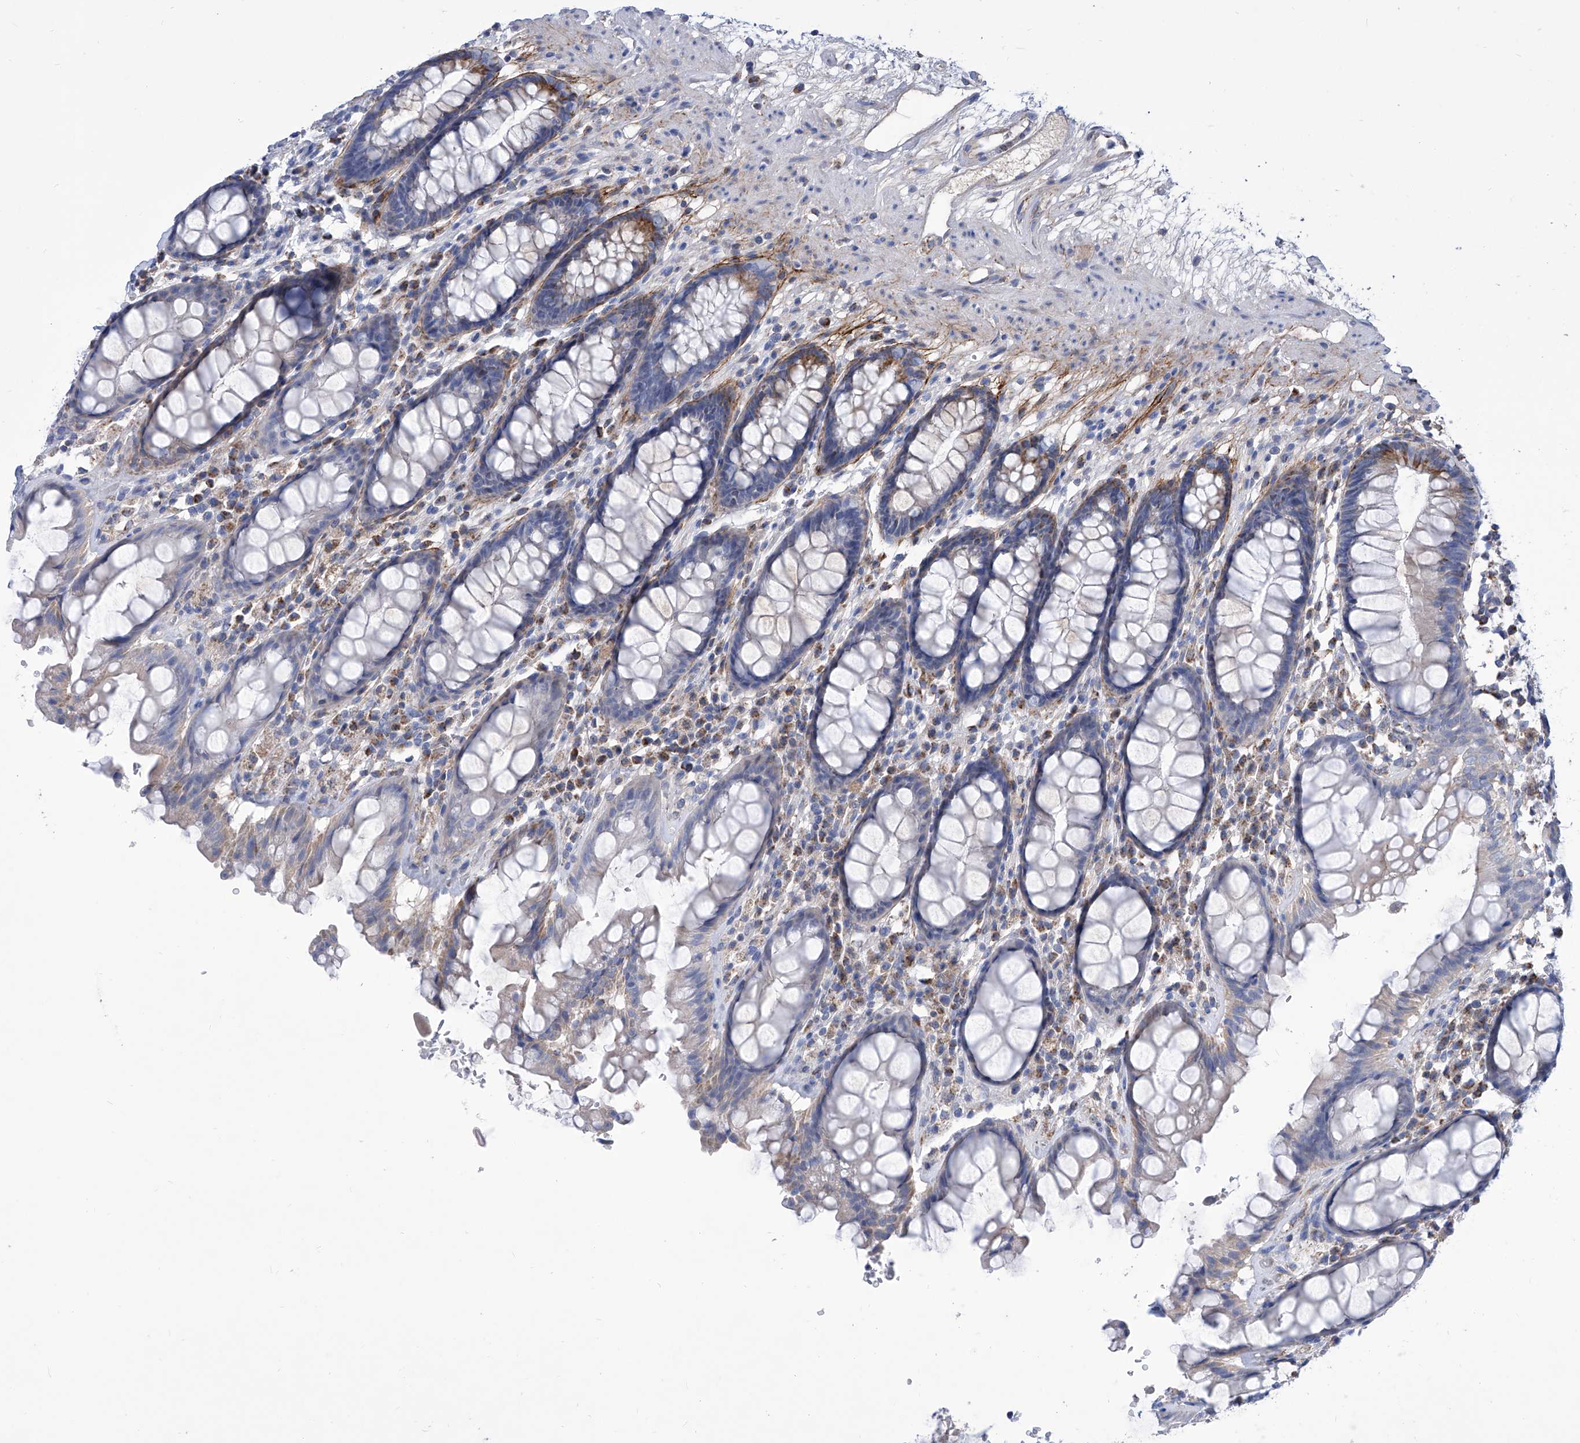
{"staining": {"intensity": "moderate", "quantity": "<25%", "location": "cytoplasmic/membranous"}, "tissue": "rectum", "cell_type": "Glandular cells", "image_type": "normal", "snomed": [{"axis": "morphology", "description": "Normal tissue, NOS"}, {"axis": "topography", "description": "Rectum"}], "caption": "The immunohistochemical stain highlights moderate cytoplasmic/membranous expression in glandular cells of benign rectum.", "gene": "SRBD1", "patient": {"sex": "male", "age": 64}}